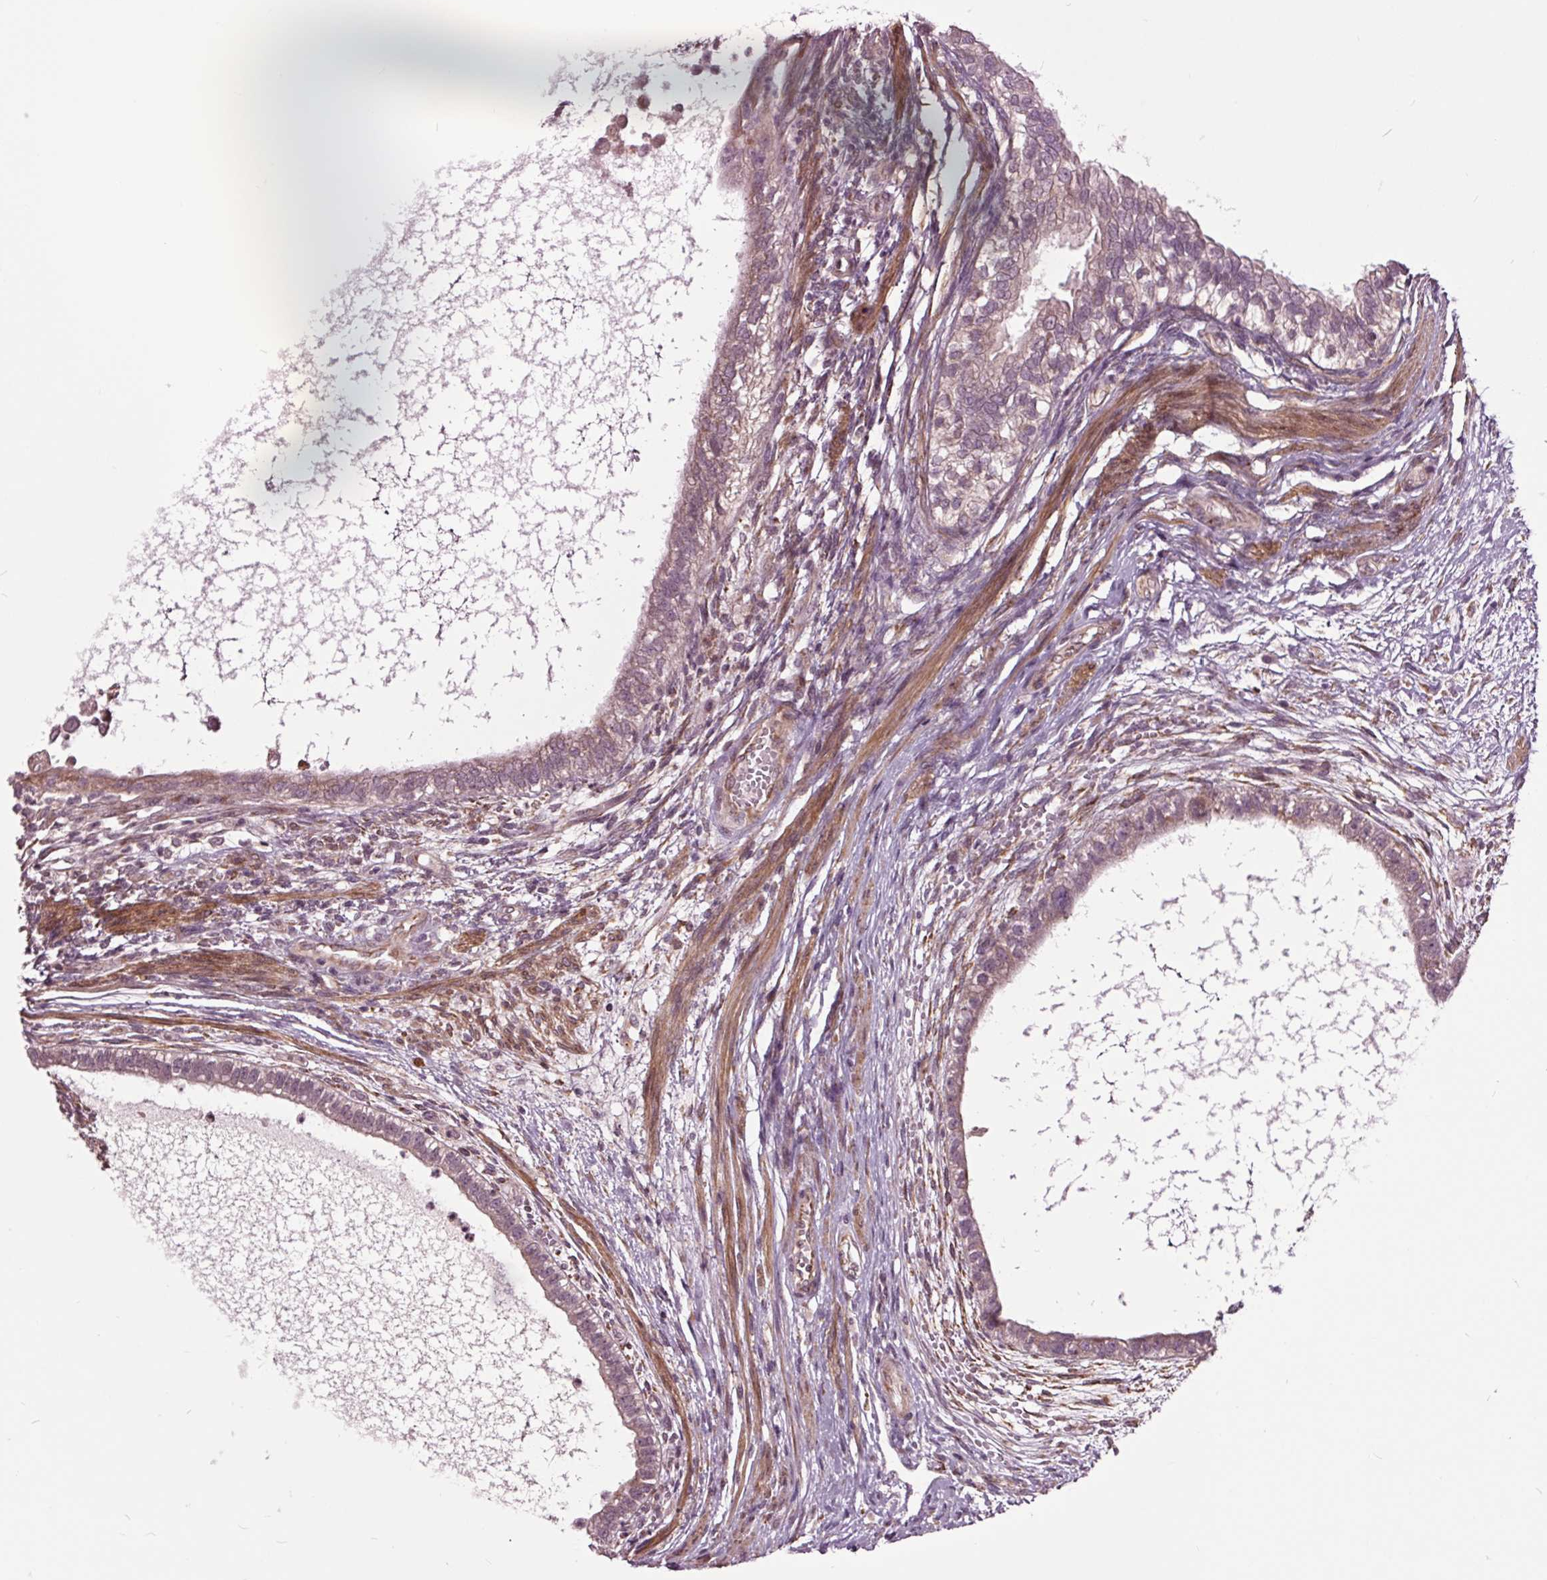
{"staining": {"intensity": "weak", "quantity": "25%-75%", "location": "cytoplasmic/membranous"}, "tissue": "testis cancer", "cell_type": "Tumor cells", "image_type": "cancer", "snomed": [{"axis": "morphology", "description": "Carcinoma, Embryonal, NOS"}, {"axis": "topography", "description": "Testis"}], "caption": "Weak cytoplasmic/membranous protein positivity is present in about 25%-75% of tumor cells in testis embryonal carcinoma. The protein of interest is stained brown, and the nuclei are stained in blue (DAB IHC with brightfield microscopy, high magnification).", "gene": "HAUS5", "patient": {"sex": "male", "age": 26}}